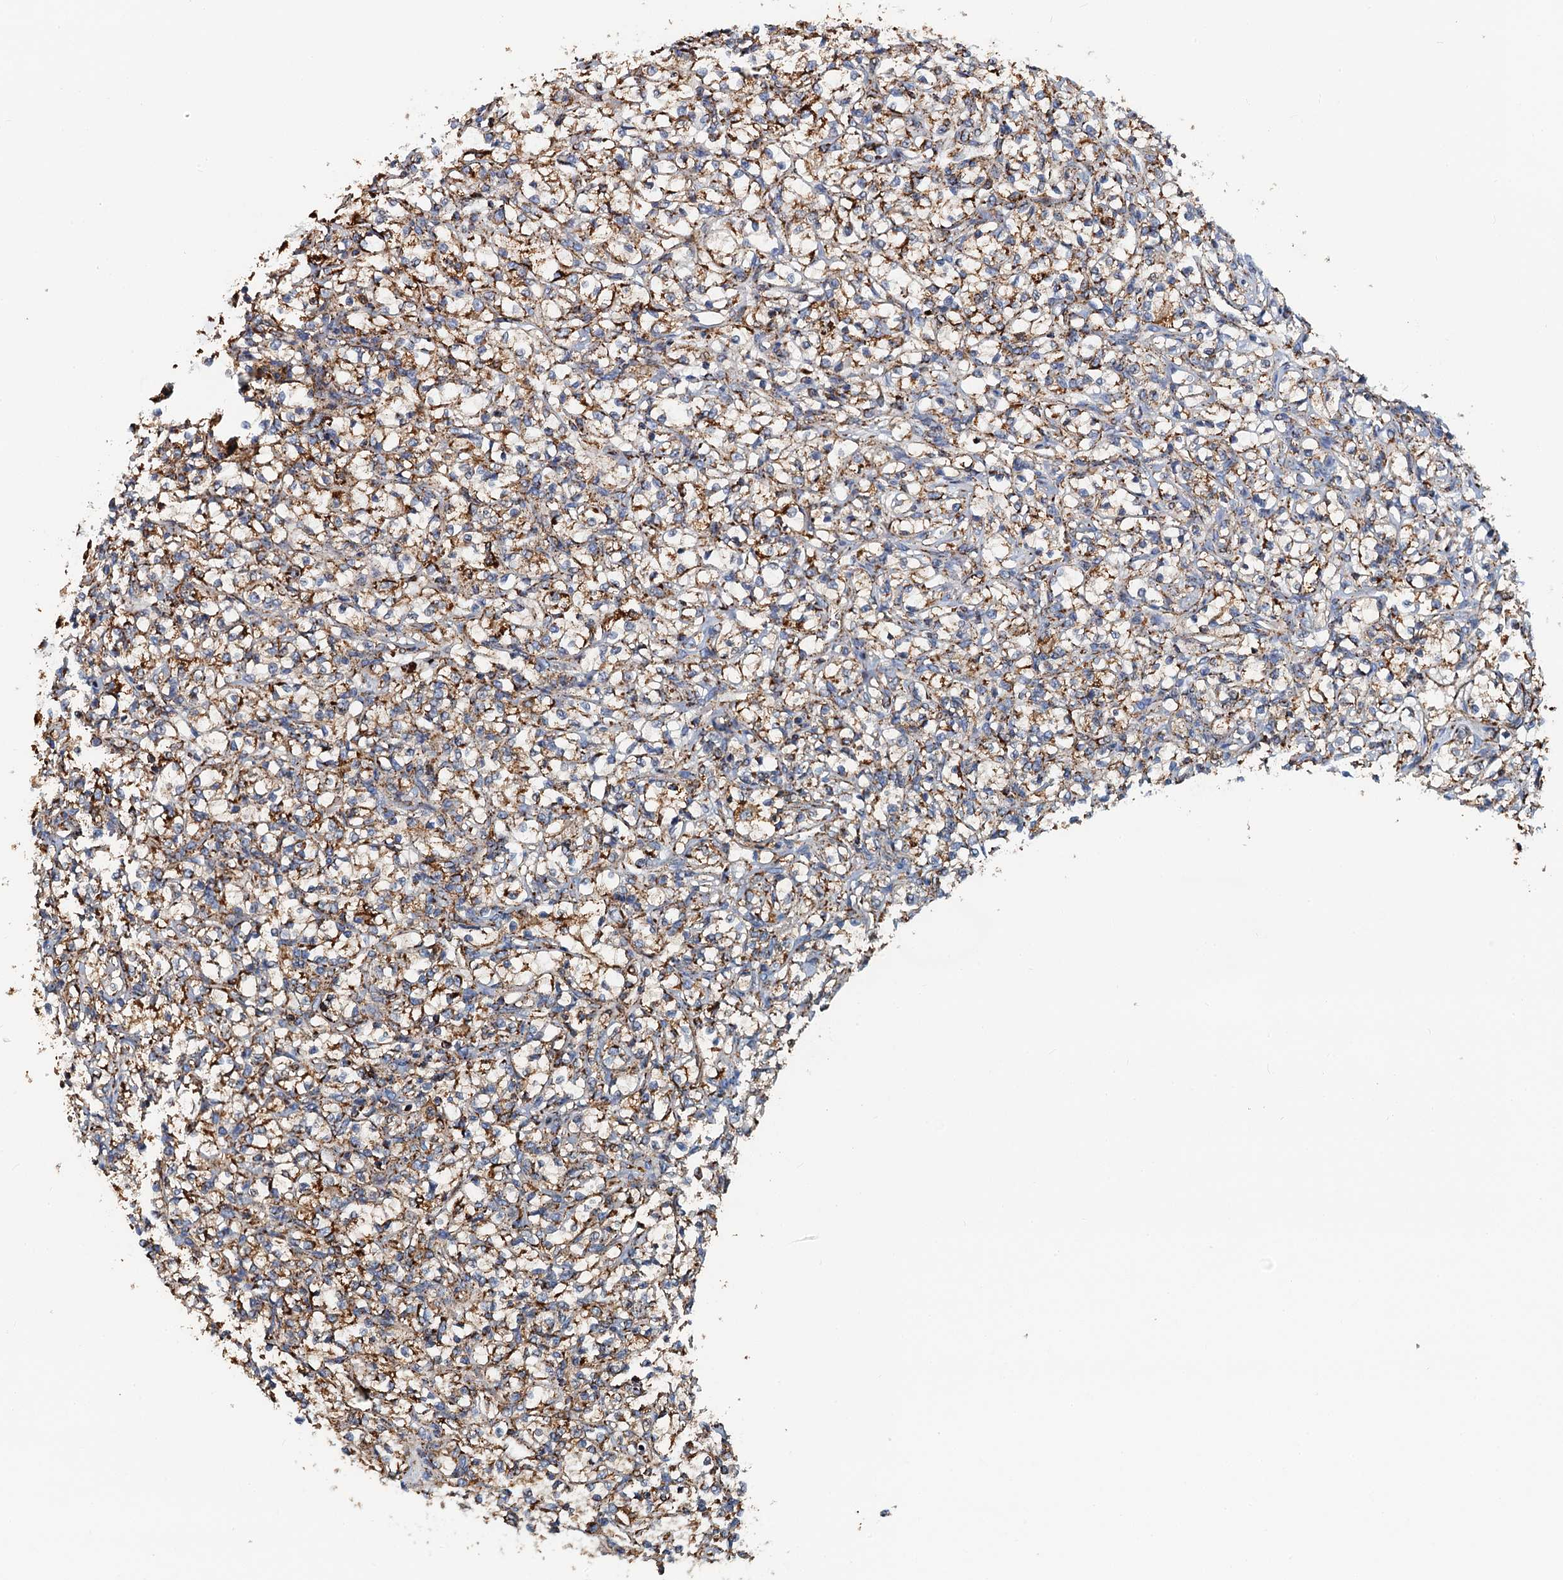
{"staining": {"intensity": "strong", "quantity": ">75%", "location": "cytoplasmic/membranous"}, "tissue": "renal cancer", "cell_type": "Tumor cells", "image_type": "cancer", "snomed": [{"axis": "morphology", "description": "Adenocarcinoma, NOS"}, {"axis": "topography", "description": "Kidney"}], "caption": "This is an image of immunohistochemistry (IHC) staining of renal cancer, which shows strong staining in the cytoplasmic/membranous of tumor cells.", "gene": "AAGAB", "patient": {"sex": "female", "age": 69}}